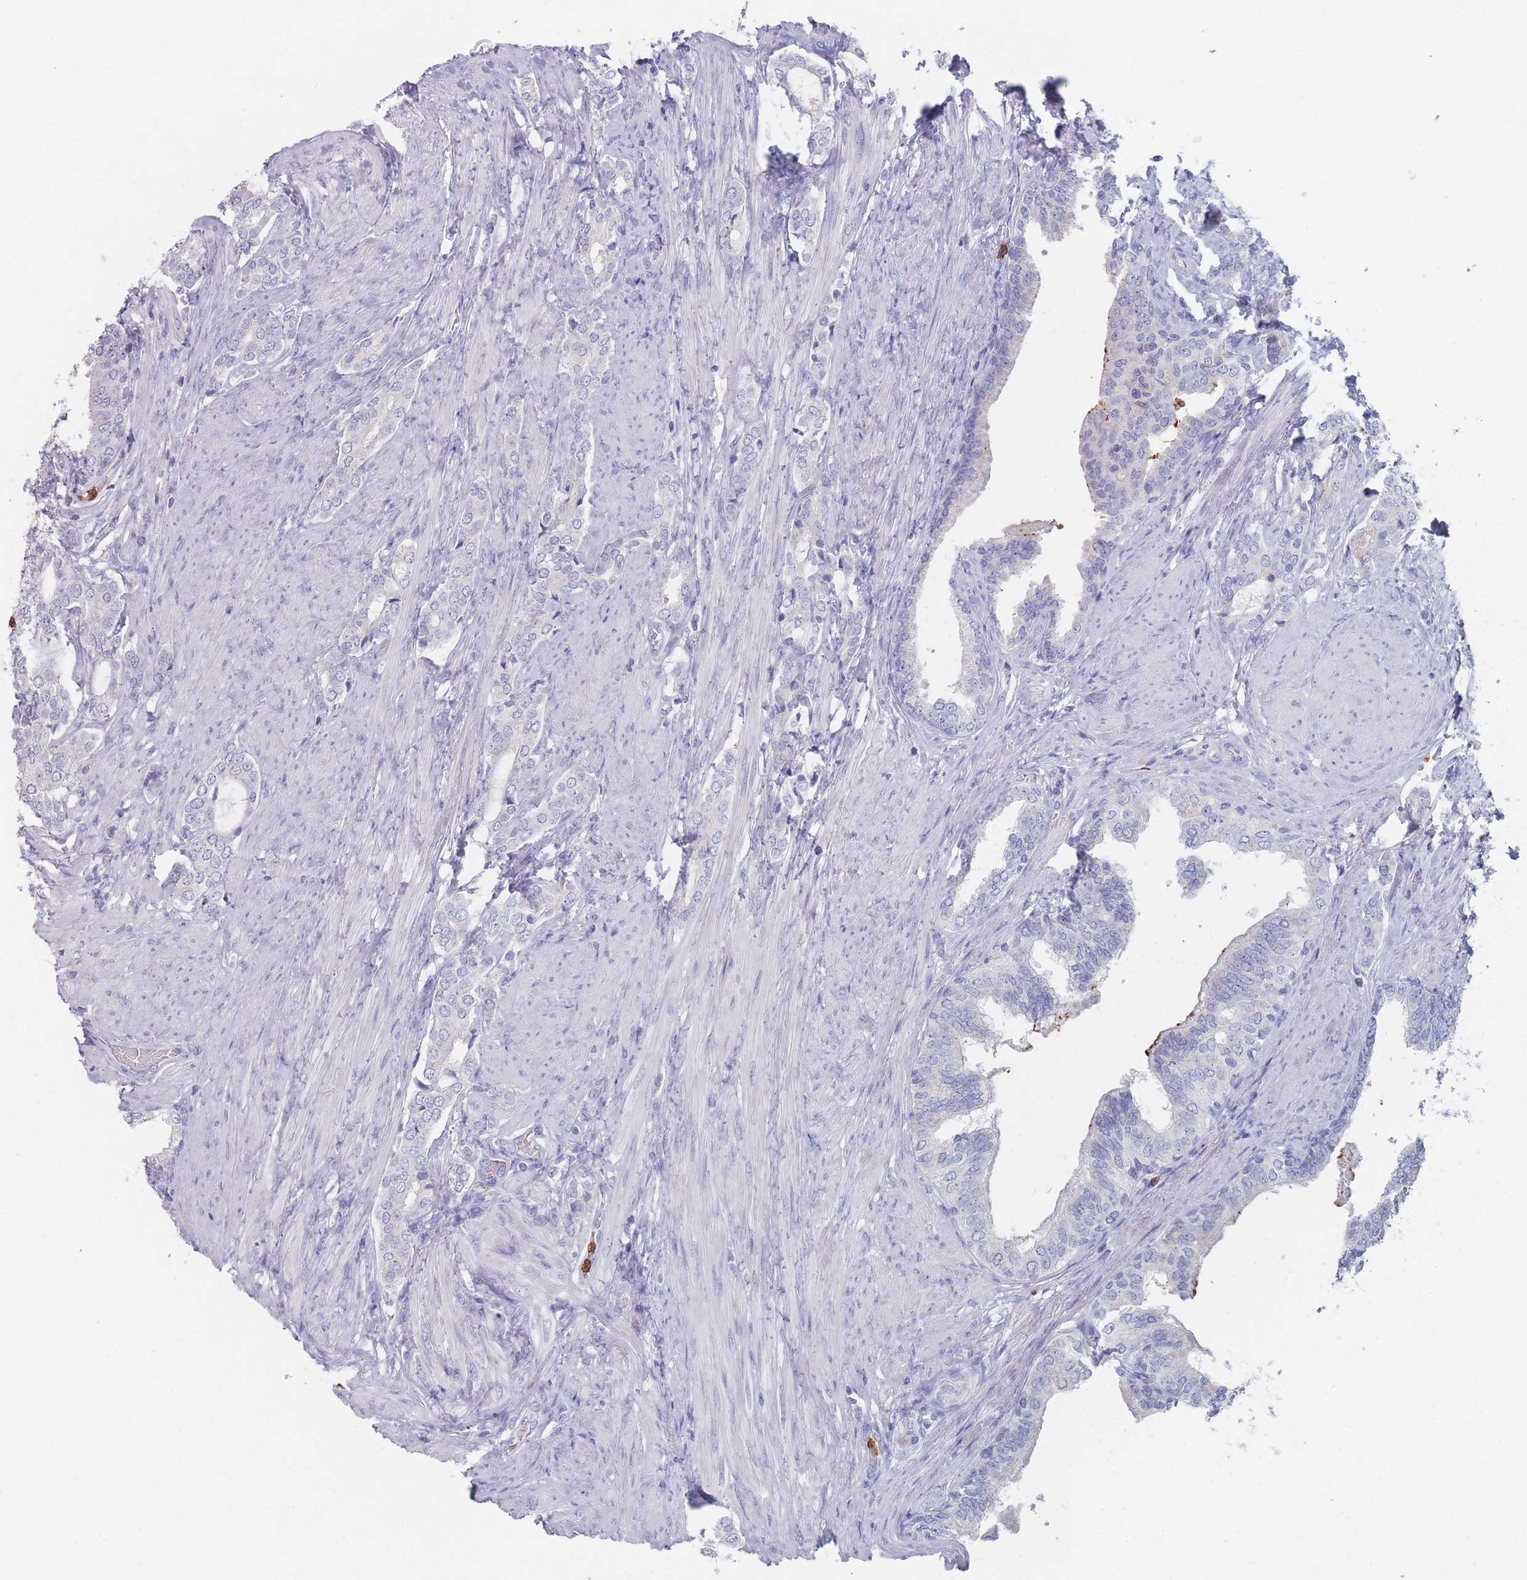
{"staining": {"intensity": "negative", "quantity": "none", "location": "none"}, "tissue": "prostate cancer", "cell_type": "Tumor cells", "image_type": "cancer", "snomed": [{"axis": "morphology", "description": "Adenocarcinoma, High grade"}, {"axis": "topography", "description": "Prostate"}], "caption": "Immunohistochemistry (IHC) photomicrograph of human prostate cancer (high-grade adenocarcinoma) stained for a protein (brown), which reveals no positivity in tumor cells. (Immunohistochemistry, brightfield microscopy, high magnification).", "gene": "ATP1A3", "patient": {"sex": "male", "age": 71}}